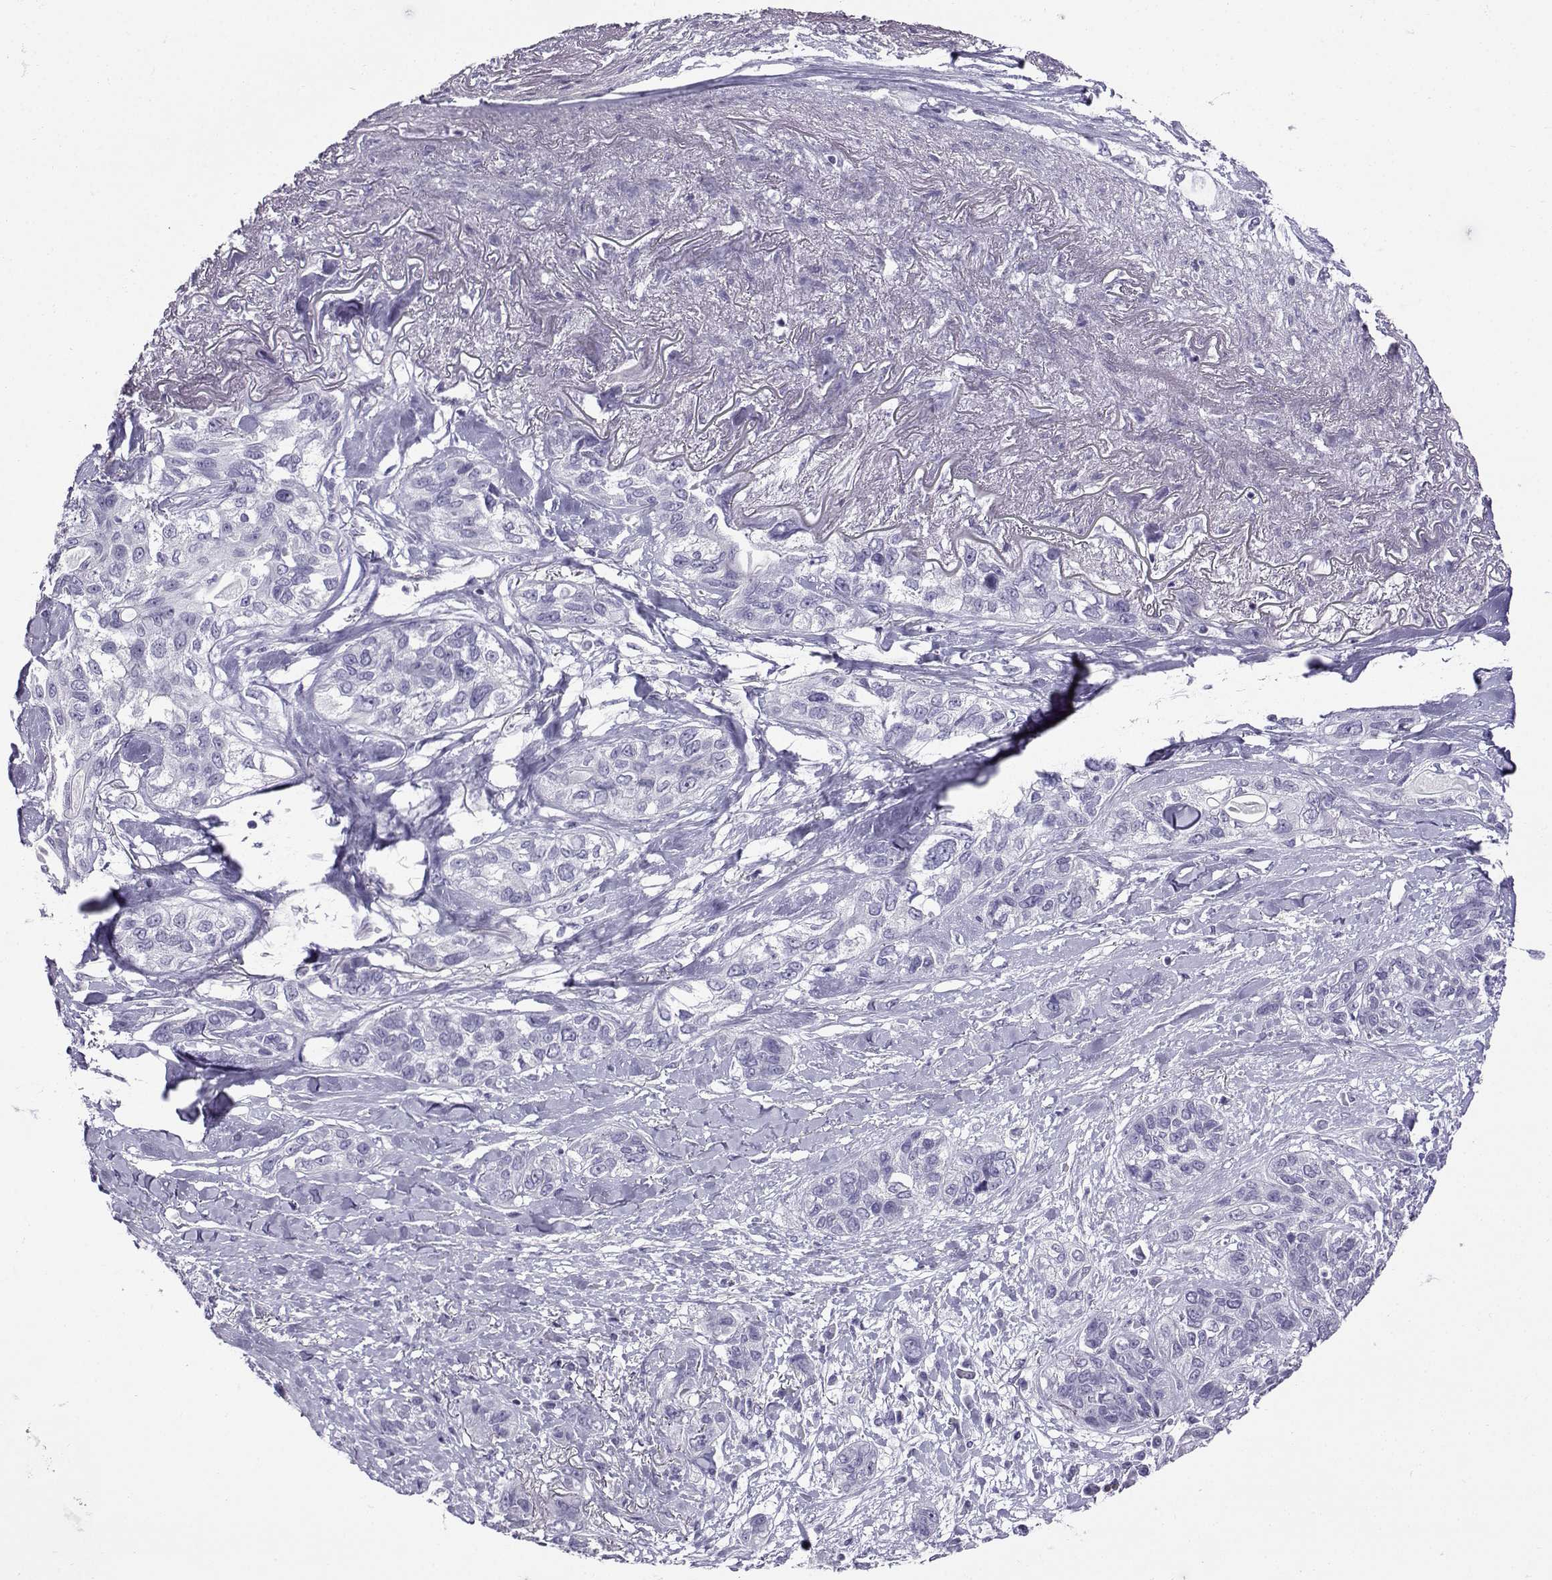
{"staining": {"intensity": "negative", "quantity": "none", "location": "none"}, "tissue": "lung cancer", "cell_type": "Tumor cells", "image_type": "cancer", "snomed": [{"axis": "morphology", "description": "Squamous cell carcinoma, NOS"}, {"axis": "topography", "description": "Lung"}], "caption": "Lung squamous cell carcinoma stained for a protein using immunohistochemistry (IHC) demonstrates no staining tumor cells.", "gene": "FBXO24", "patient": {"sex": "female", "age": 70}}